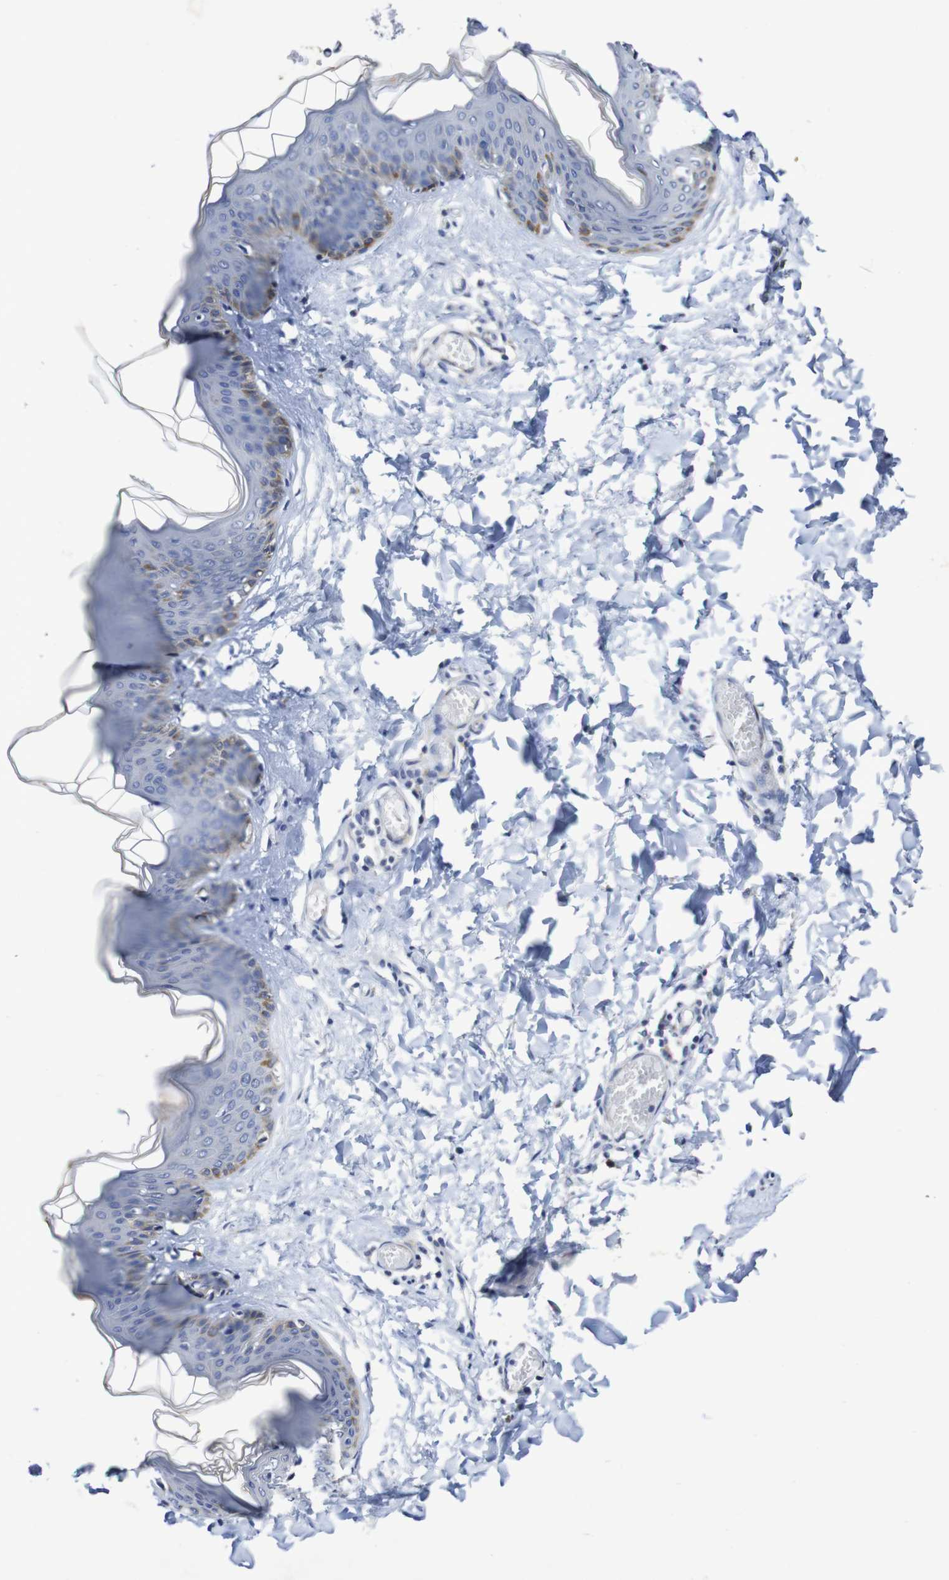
{"staining": {"intensity": "negative", "quantity": "none", "location": "none"}, "tissue": "skin", "cell_type": "Fibroblasts", "image_type": "normal", "snomed": [{"axis": "morphology", "description": "Normal tissue, NOS"}, {"axis": "topography", "description": "Skin"}], "caption": "An image of human skin is negative for staining in fibroblasts. (Brightfield microscopy of DAB immunohistochemistry (IHC) at high magnification).", "gene": "ACVR1C", "patient": {"sex": "female", "age": 17}}